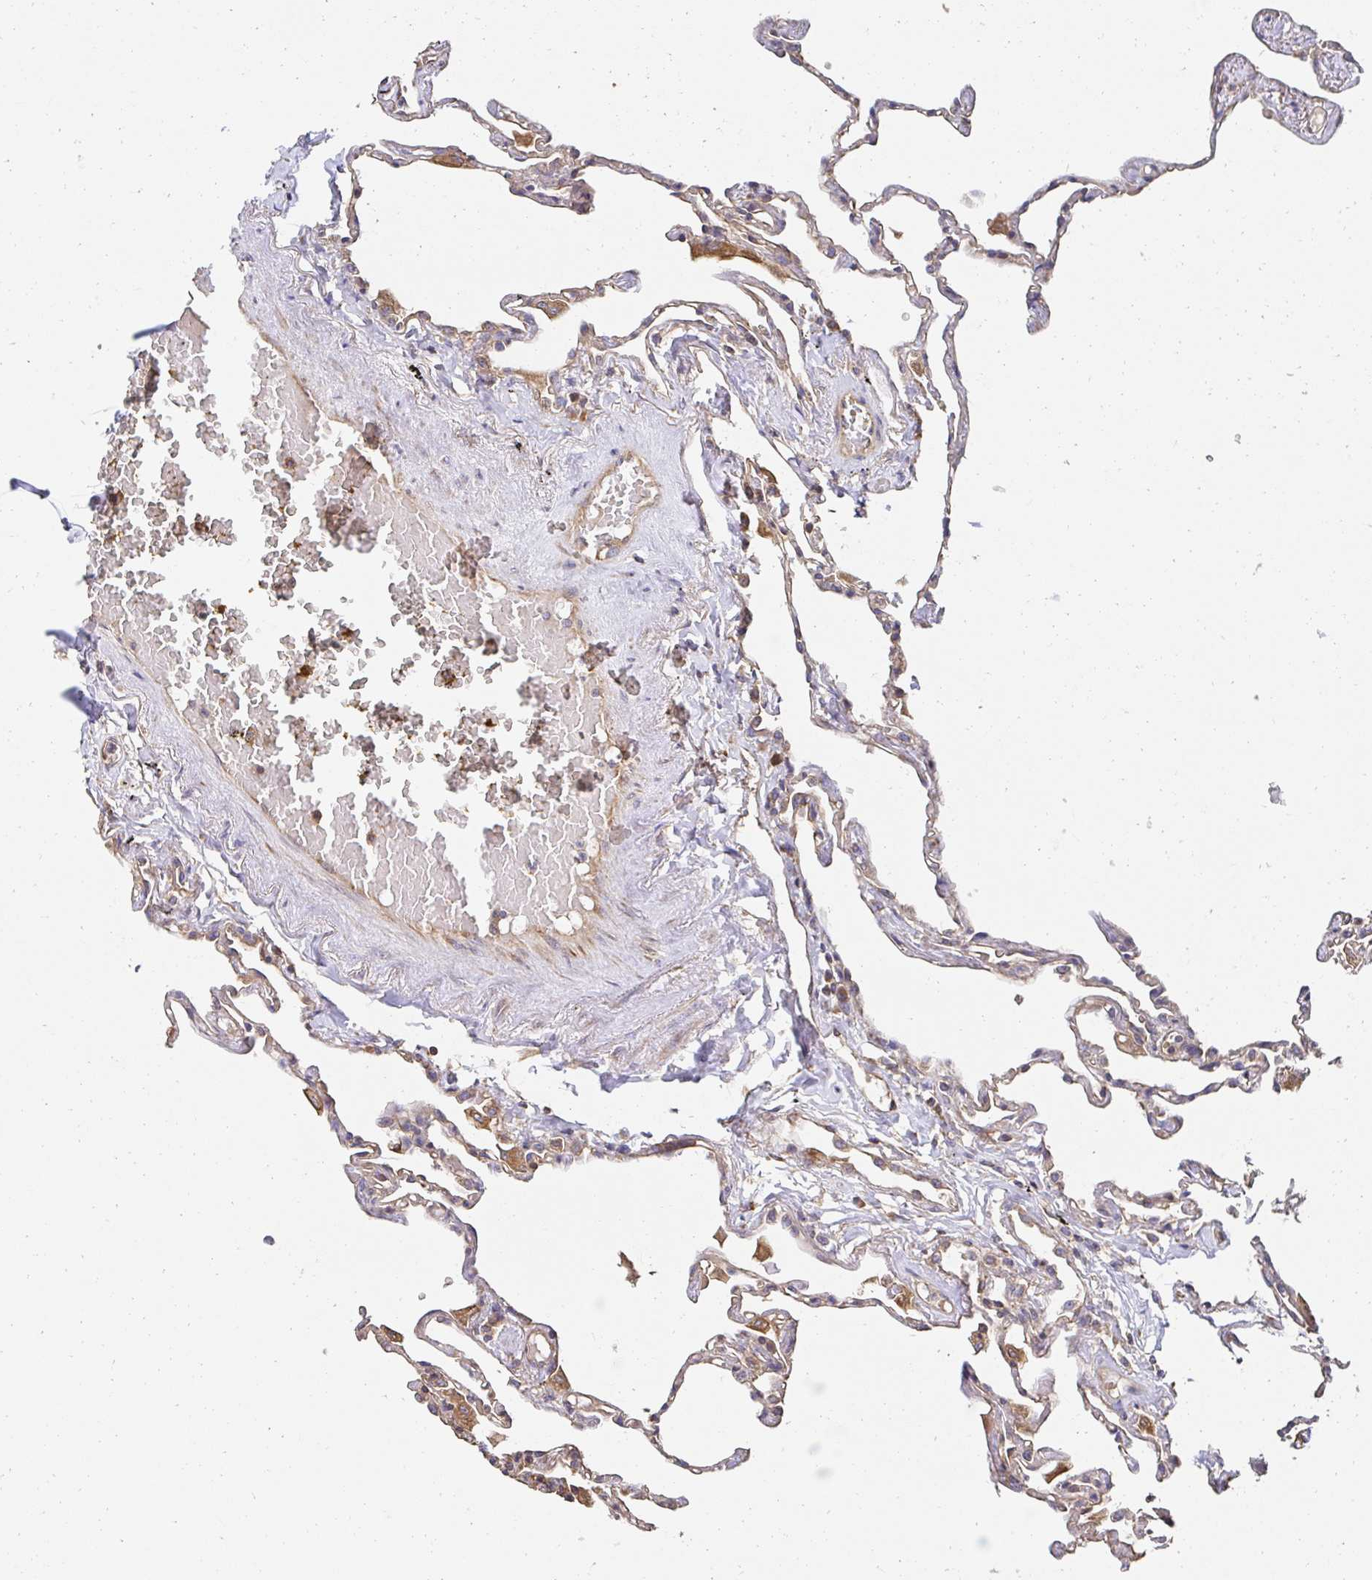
{"staining": {"intensity": "strong", "quantity": "25%-75%", "location": "cytoplasmic/membranous"}, "tissue": "lung", "cell_type": "Alveolar cells", "image_type": "normal", "snomed": [{"axis": "morphology", "description": "Normal tissue, NOS"}, {"axis": "topography", "description": "Lung"}], "caption": "This histopathology image reveals immunohistochemistry (IHC) staining of benign human lung, with high strong cytoplasmic/membranous expression in about 25%-75% of alveolar cells.", "gene": "APBB1", "patient": {"sex": "female", "age": 67}}